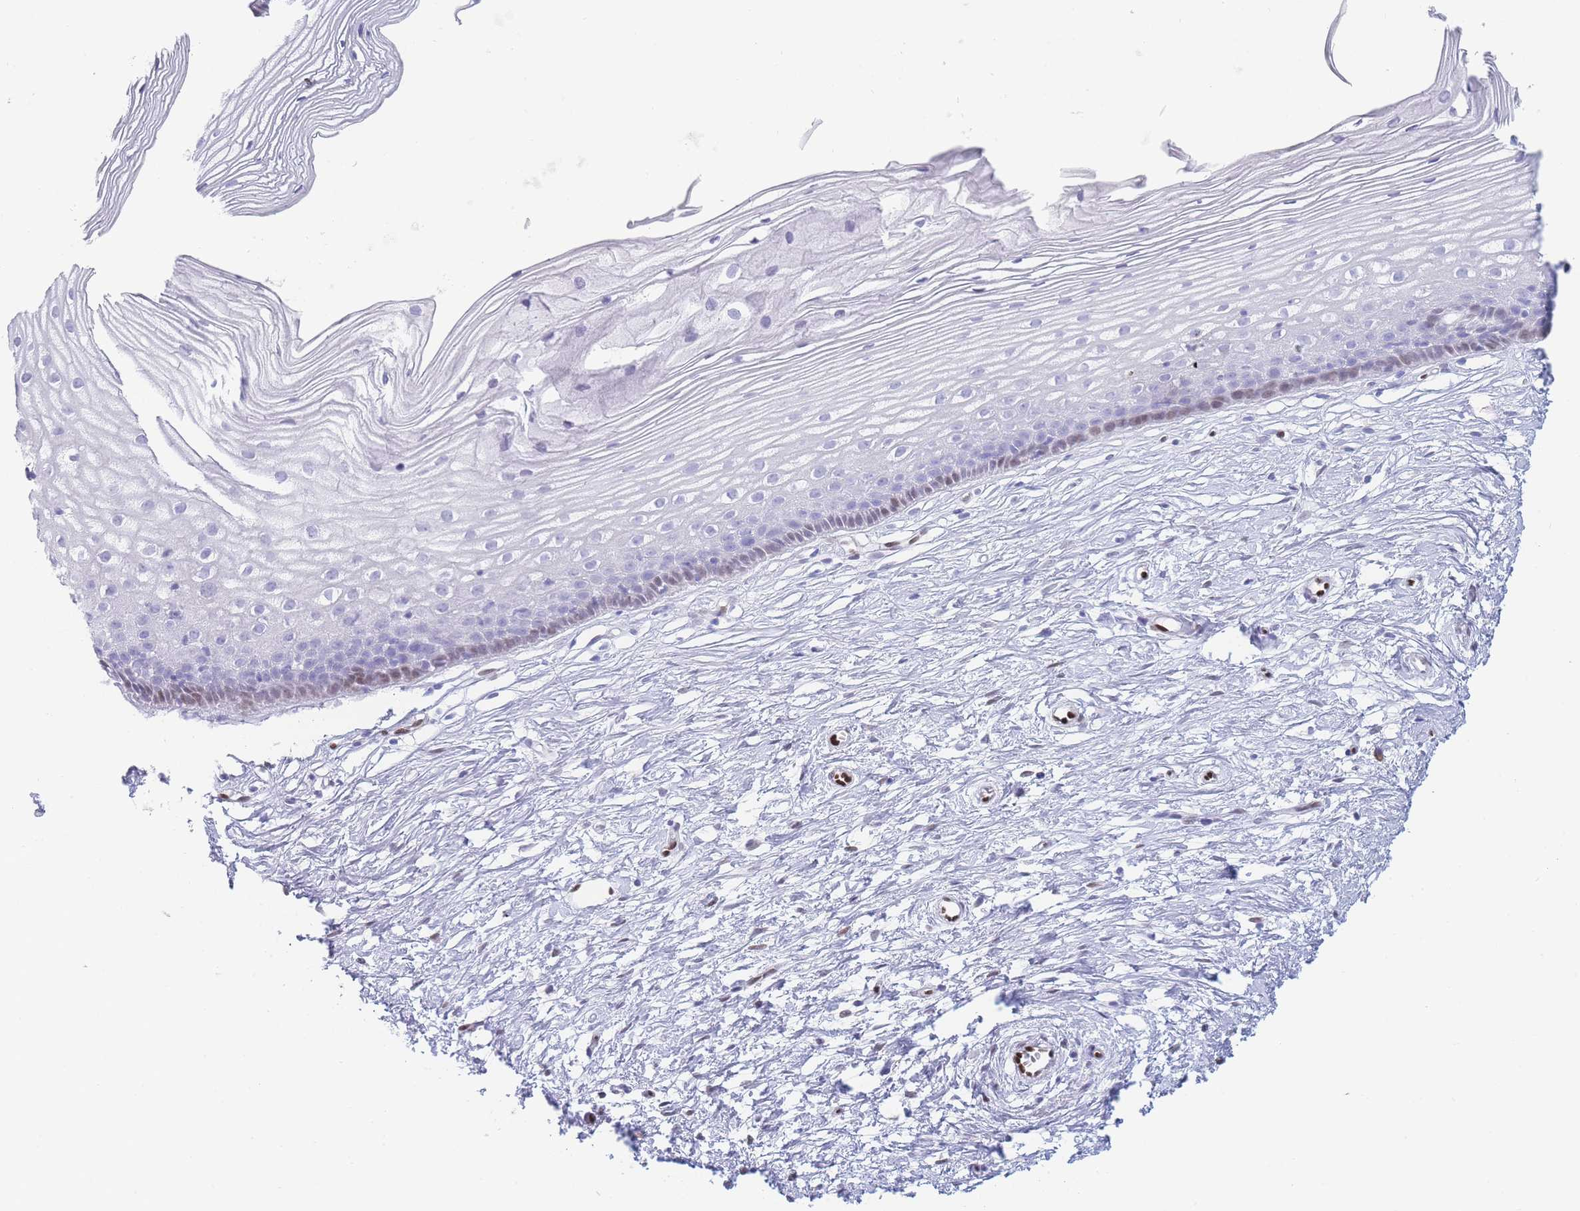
{"staining": {"intensity": "negative", "quantity": "none", "location": "none"}, "tissue": "cervix", "cell_type": "Glandular cells", "image_type": "normal", "snomed": [{"axis": "morphology", "description": "Normal tissue, NOS"}, {"axis": "topography", "description": "Cervix"}], "caption": "This histopathology image is of normal cervix stained with immunohistochemistry (IHC) to label a protein in brown with the nuclei are counter-stained blue. There is no expression in glandular cells. (Brightfield microscopy of DAB immunohistochemistry at high magnification).", "gene": "PSMB5", "patient": {"sex": "female", "age": 40}}